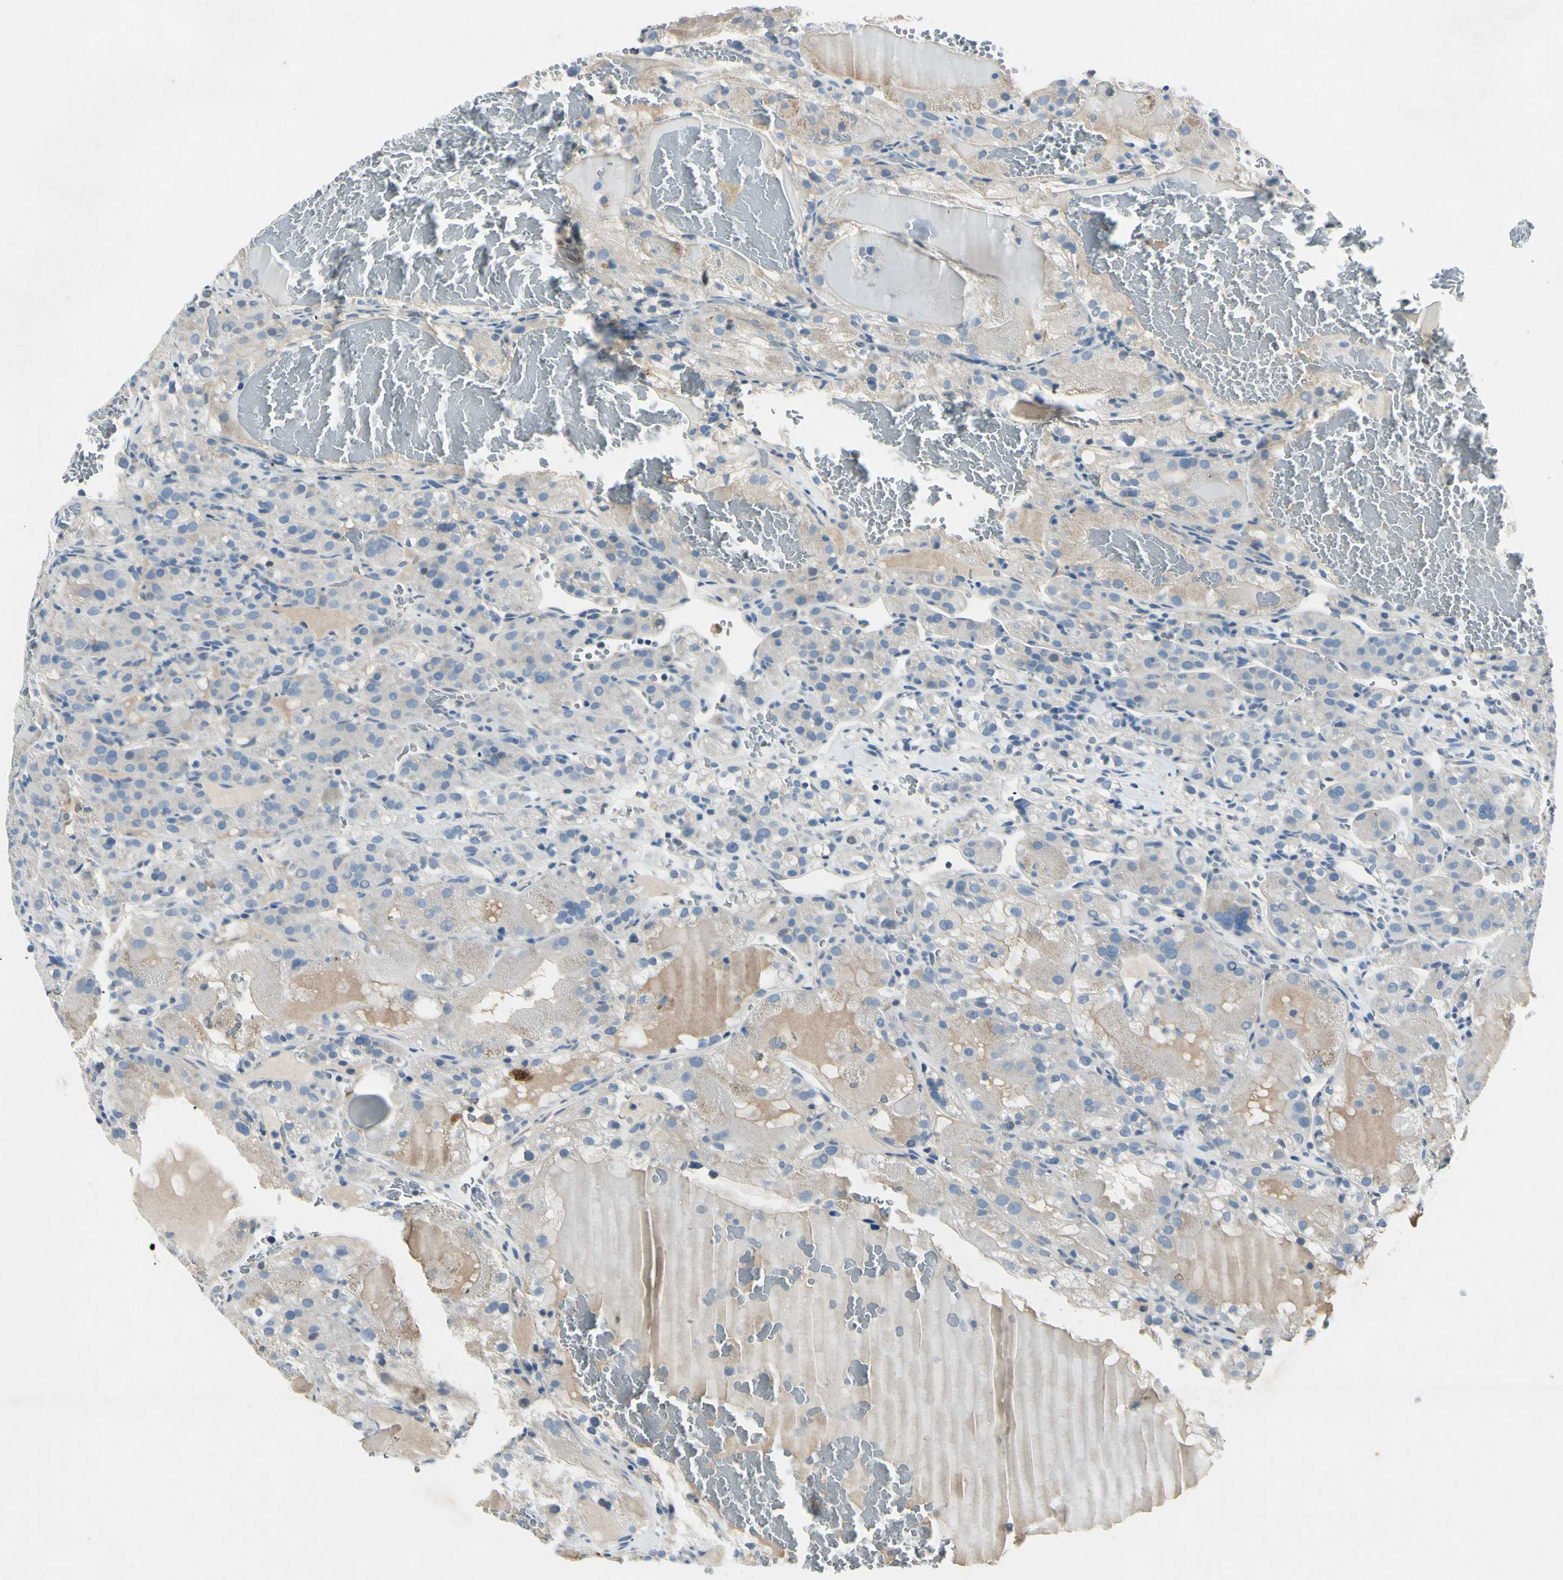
{"staining": {"intensity": "weak", "quantity": "<25%", "location": "cytoplasmic/membranous"}, "tissue": "renal cancer", "cell_type": "Tumor cells", "image_type": "cancer", "snomed": [{"axis": "morphology", "description": "Normal tissue, NOS"}, {"axis": "morphology", "description": "Adenocarcinoma, NOS"}, {"axis": "topography", "description": "Kidney"}], "caption": "Image shows no significant protein staining in tumor cells of adenocarcinoma (renal). (DAB (3,3'-diaminobenzidine) immunohistochemistry with hematoxylin counter stain).", "gene": "SNAP91", "patient": {"sex": "male", "age": 61}}